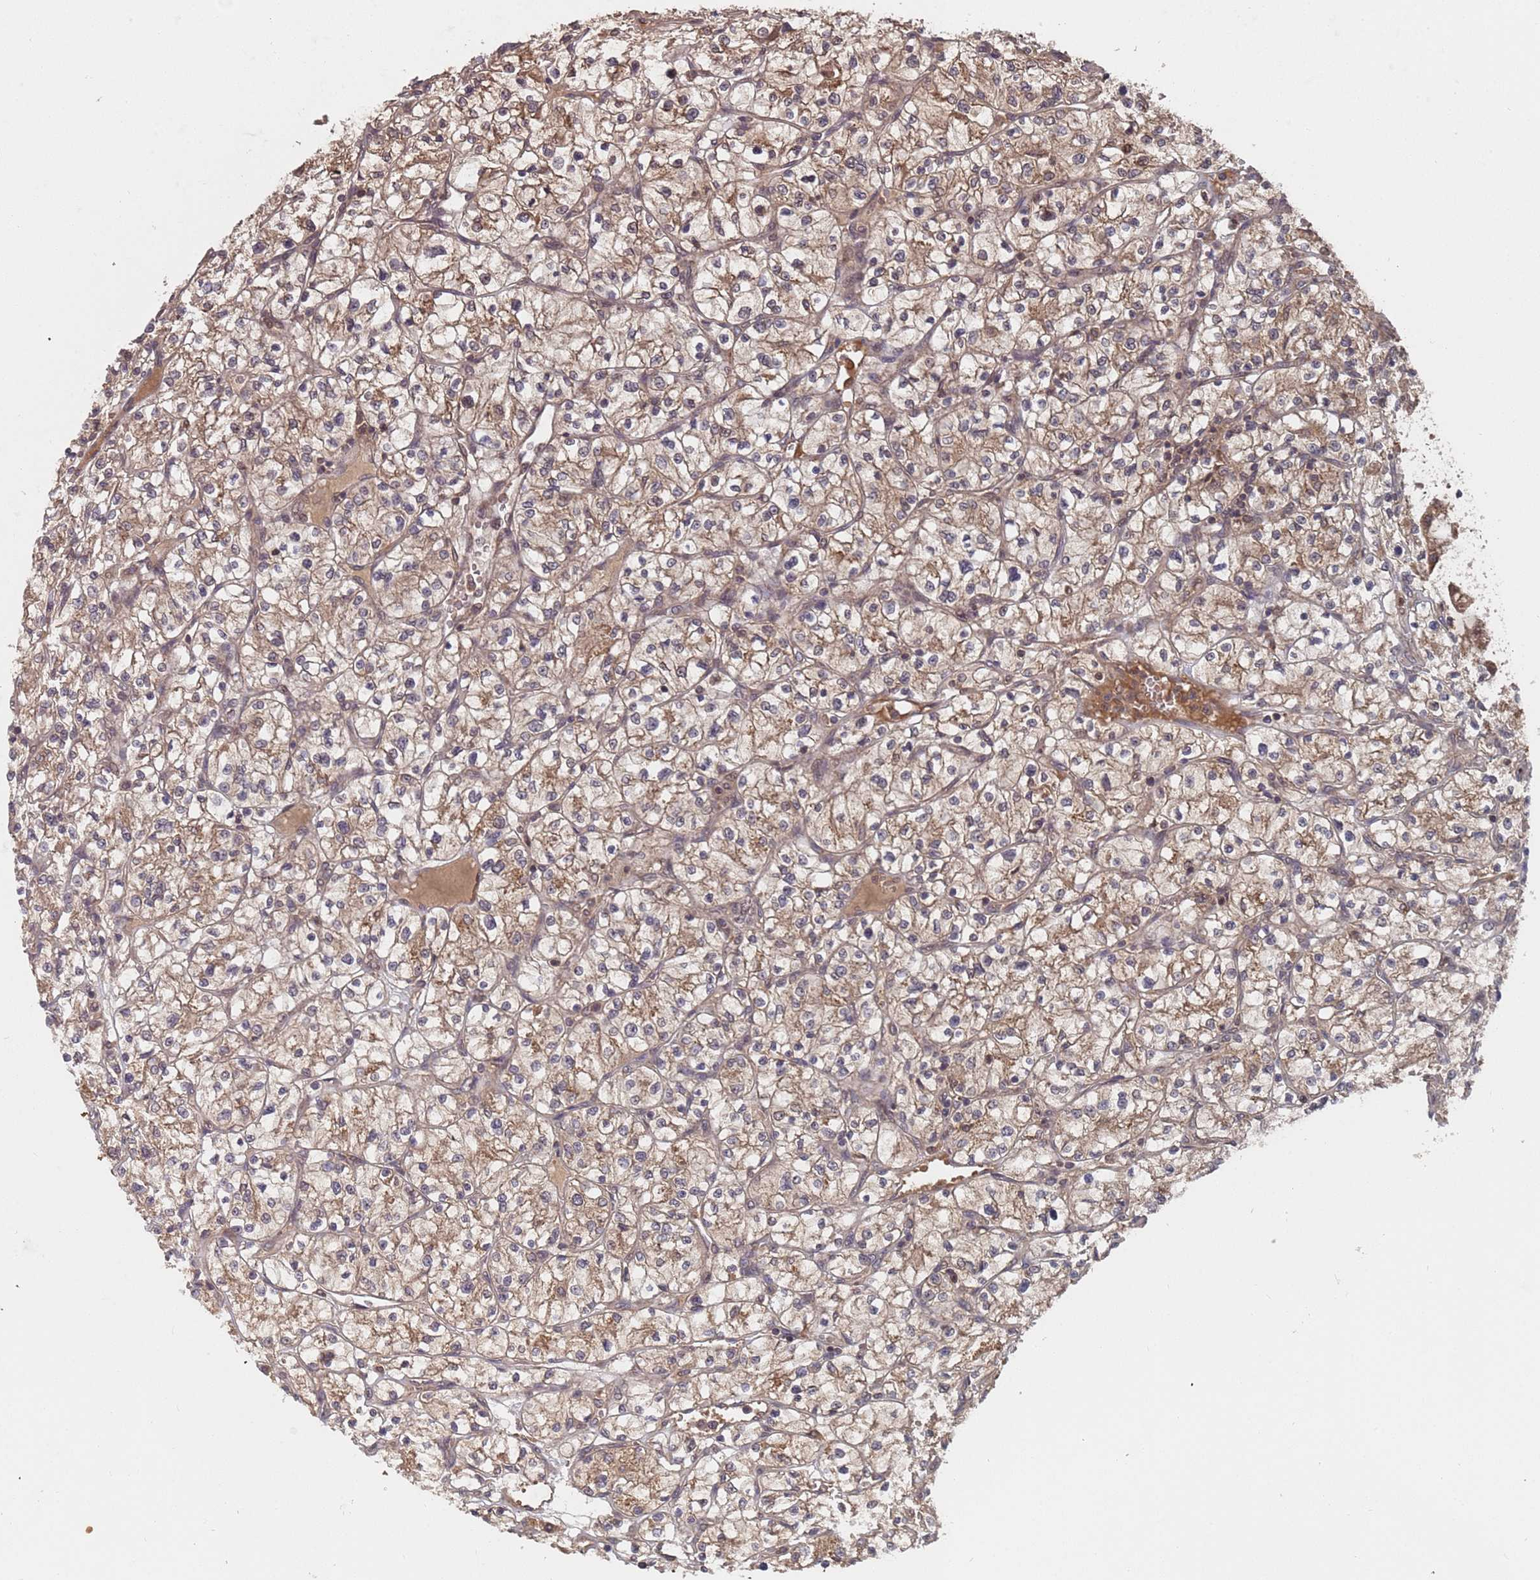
{"staining": {"intensity": "weak", "quantity": ">75%", "location": "cytoplasmic/membranous"}, "tissue": "renal cancer", "cell_type": "Tumor cells", "image_type": "cancer", "snomed": [{"axis": "morphology", "description": "Adenocarcinoma, NOS"}, {"axis": "topography", "description": "Kidney"}], "caption": "Weak cytoplasmic/membranous expression for a protein is seen in about >75% of tumor cells of adenocarcinoma (renal) using immunohistochemistry.", "gene": "ERI1", "patient": {"sex": "female", "age": 64}}